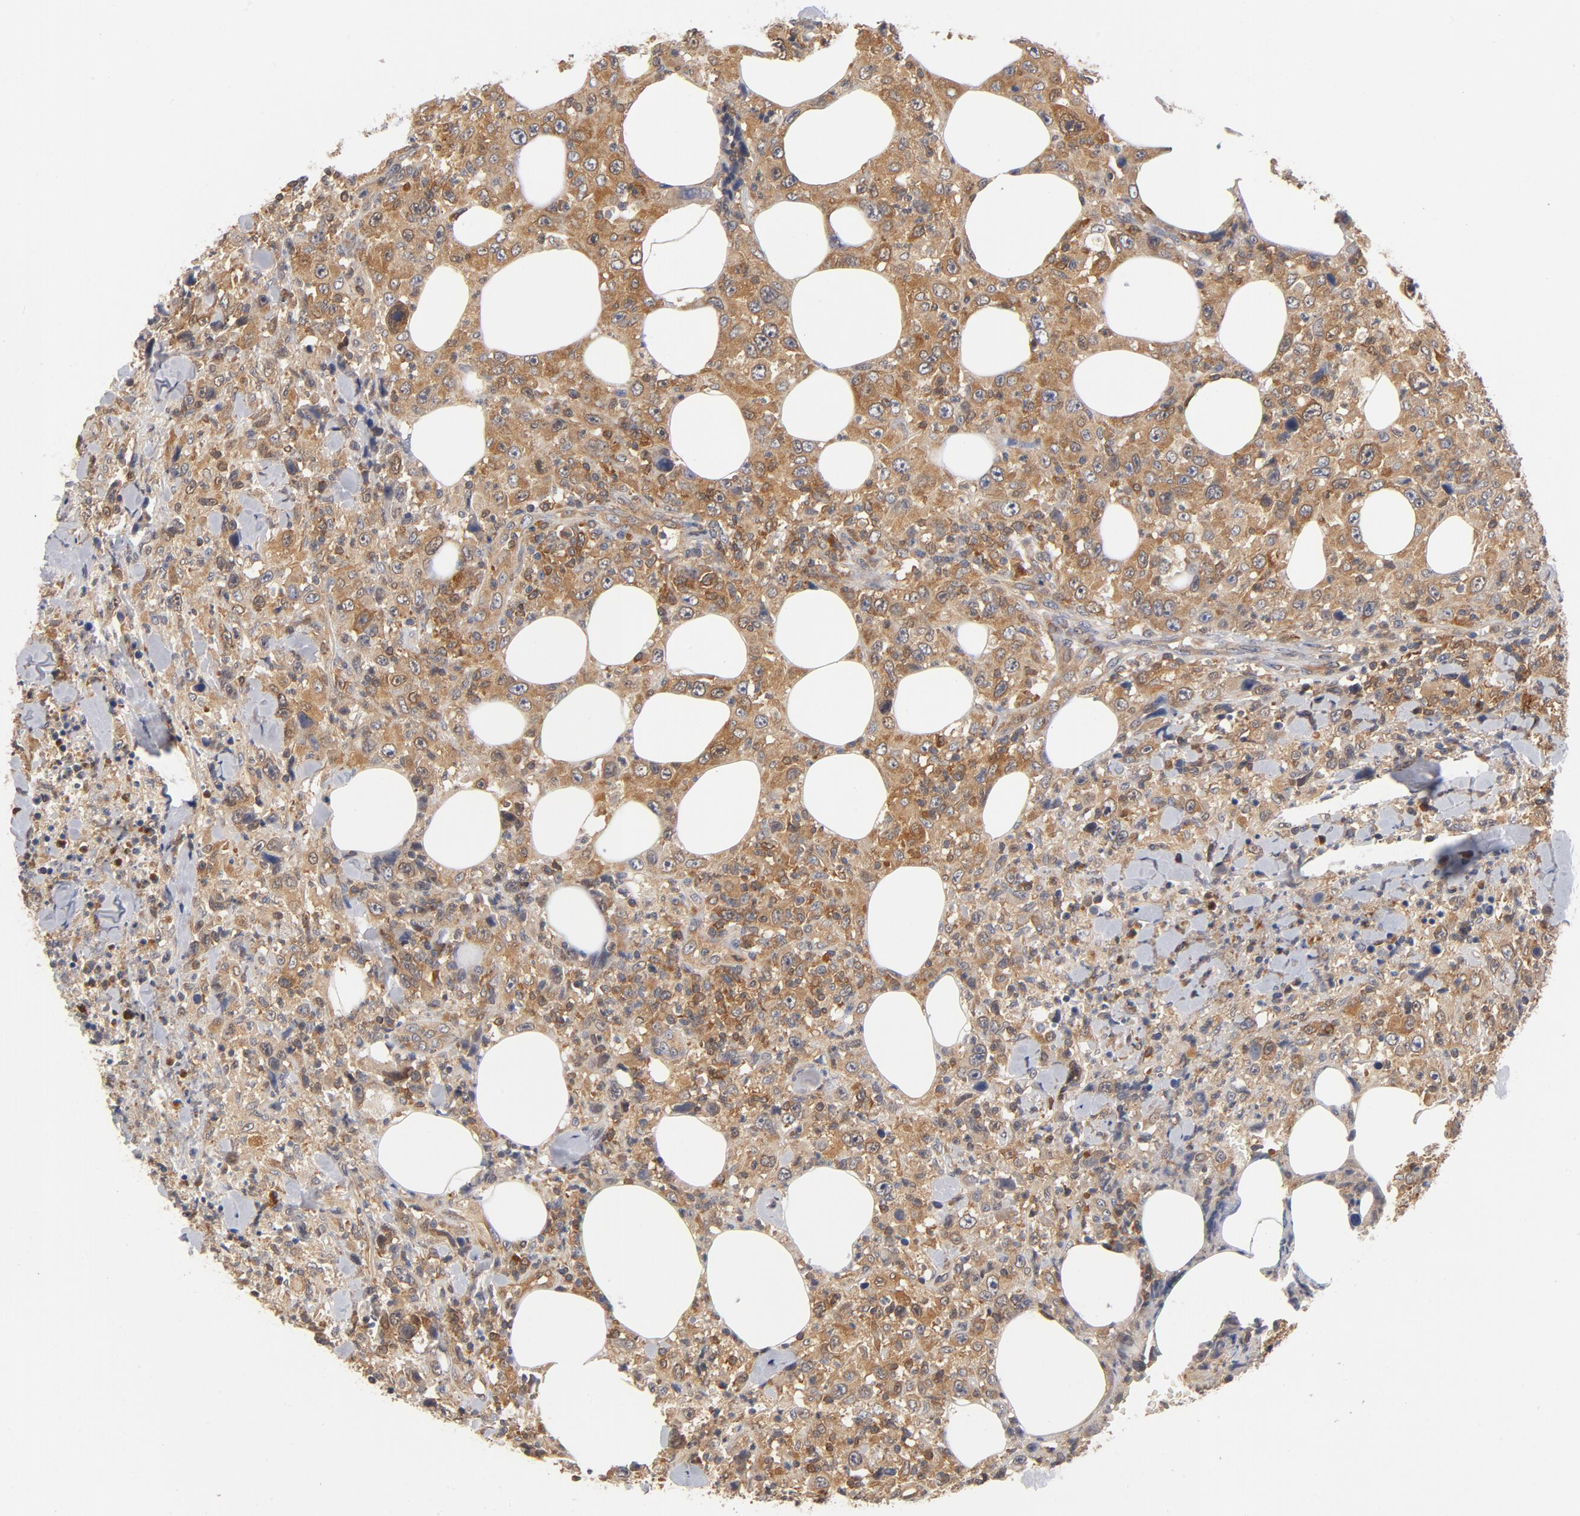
{"staining": {"intensity": "moderate", "quantity": ">75%", "location": "cytoplasmic/membranous"}, "tissue": "thyroid cancer", "cell_type": "Tumor cells", "image_type": "cancer", "snomed": [{"axis": "morphology", "description": "Carcinoma, NOS"}, {"axis": "topography", "description": "Thyroid gland"}], "caption": "IHC (DAB (3,3'-diaminobenzidine)) staining of human thyroid cancer (carcinoma) displays moderate cytoplasmic/membranous protein expression in about >75% of tumor cells. (DAB (3,3'-diaminobenzidine) IHC with brightfield microscopy, high magnification).", "gene": "ASMTL", "patient": {"sex": "female", "age": 77}}